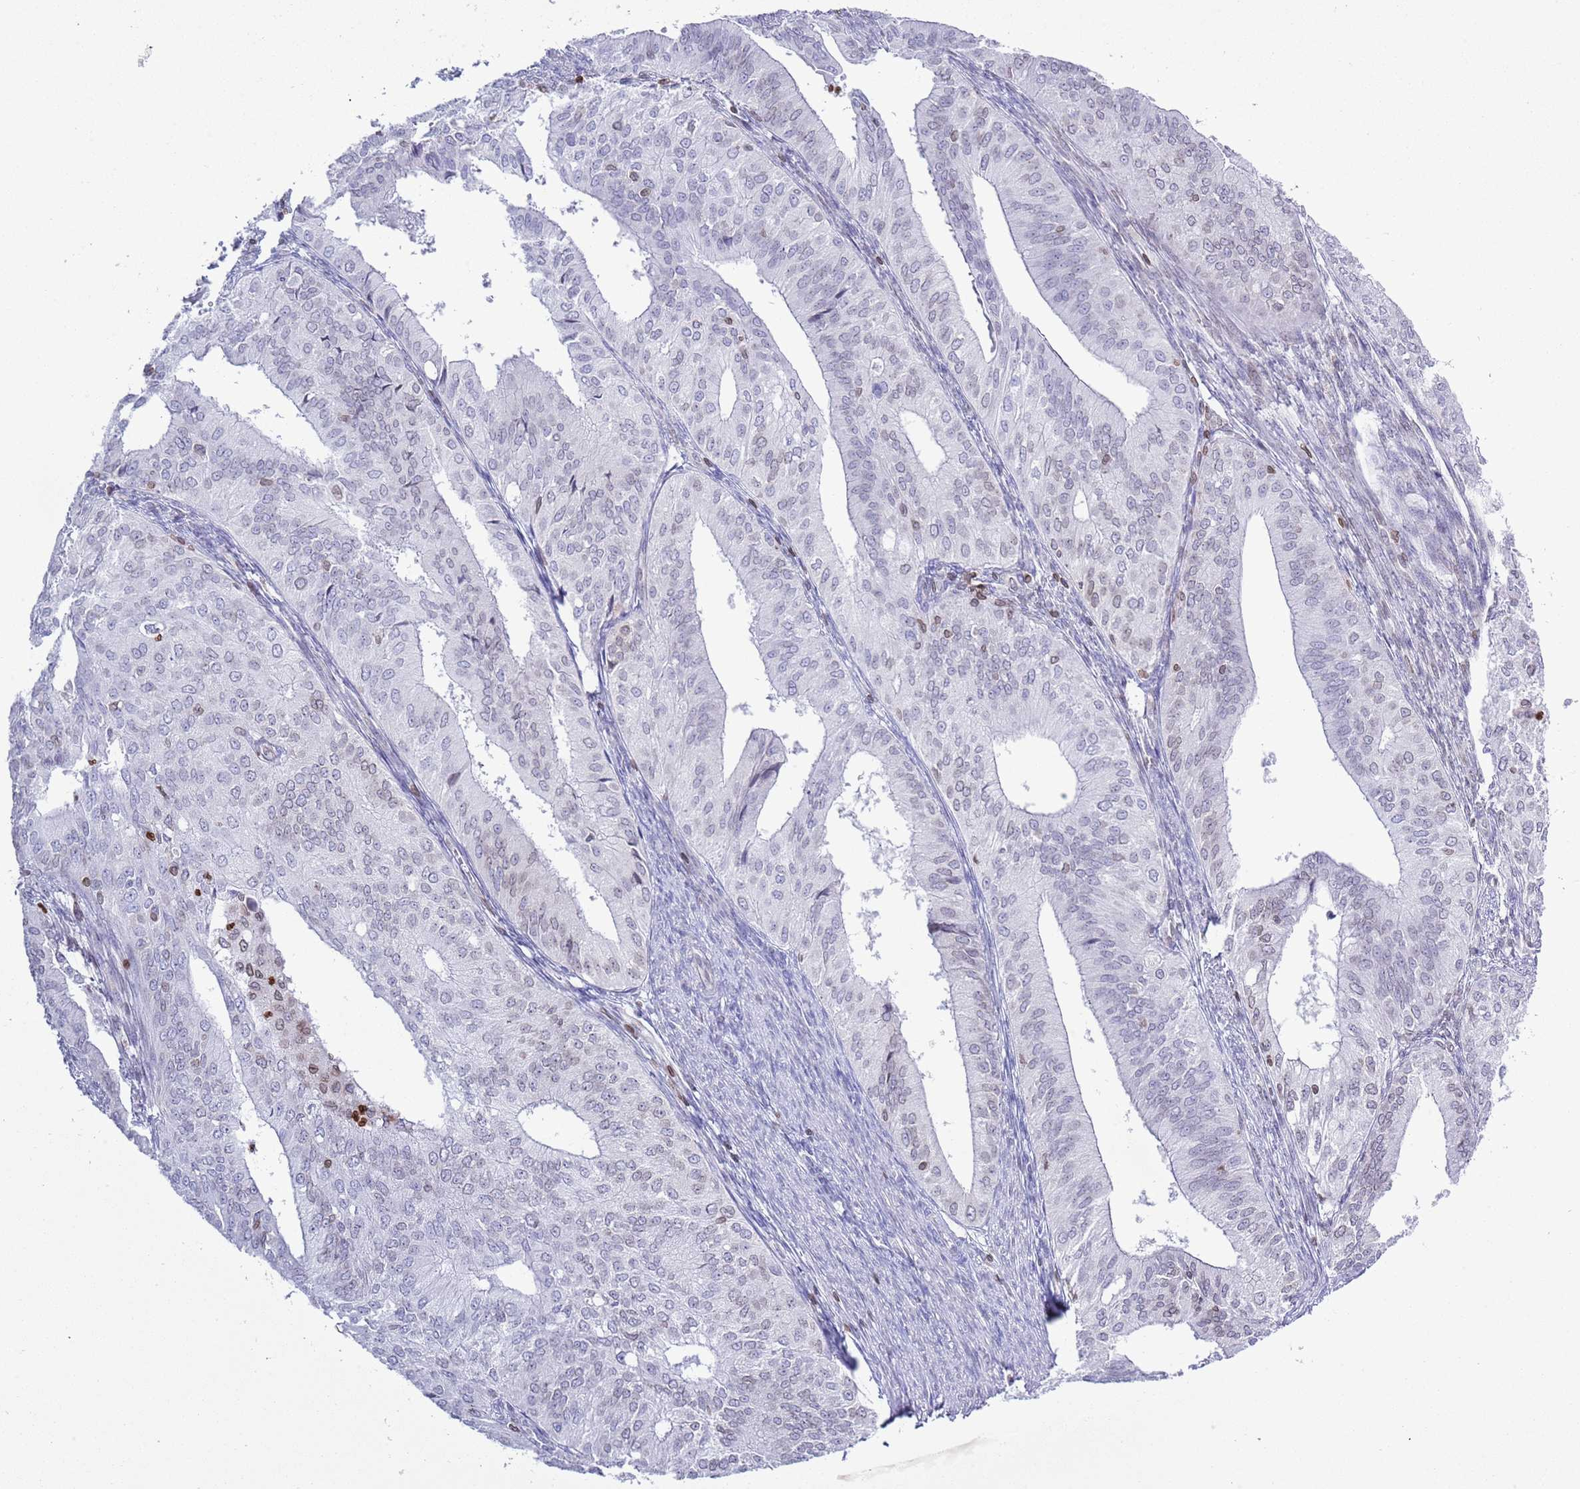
{"staining": {"intensity": "moderate", "quantity": "<25%", "location": "cytoplasmic/membranous,nuclear"}, "tissue": "endometrial cancer", "cell_type": "Tumor cells", "image_type": "cancer", "snomed": [{"axis": "morphology", "description": "Adenocarcinoma, NOS"}, {"axis": "topography", "description": "Endometrium"}], "caption": "Endometrial cancer stained for a protein shows moderate cytoplasmic/membranous and nuclear positivity in tumor cells.", "gene": "LBR", "patient": {"sex": "female", "age": 50}}